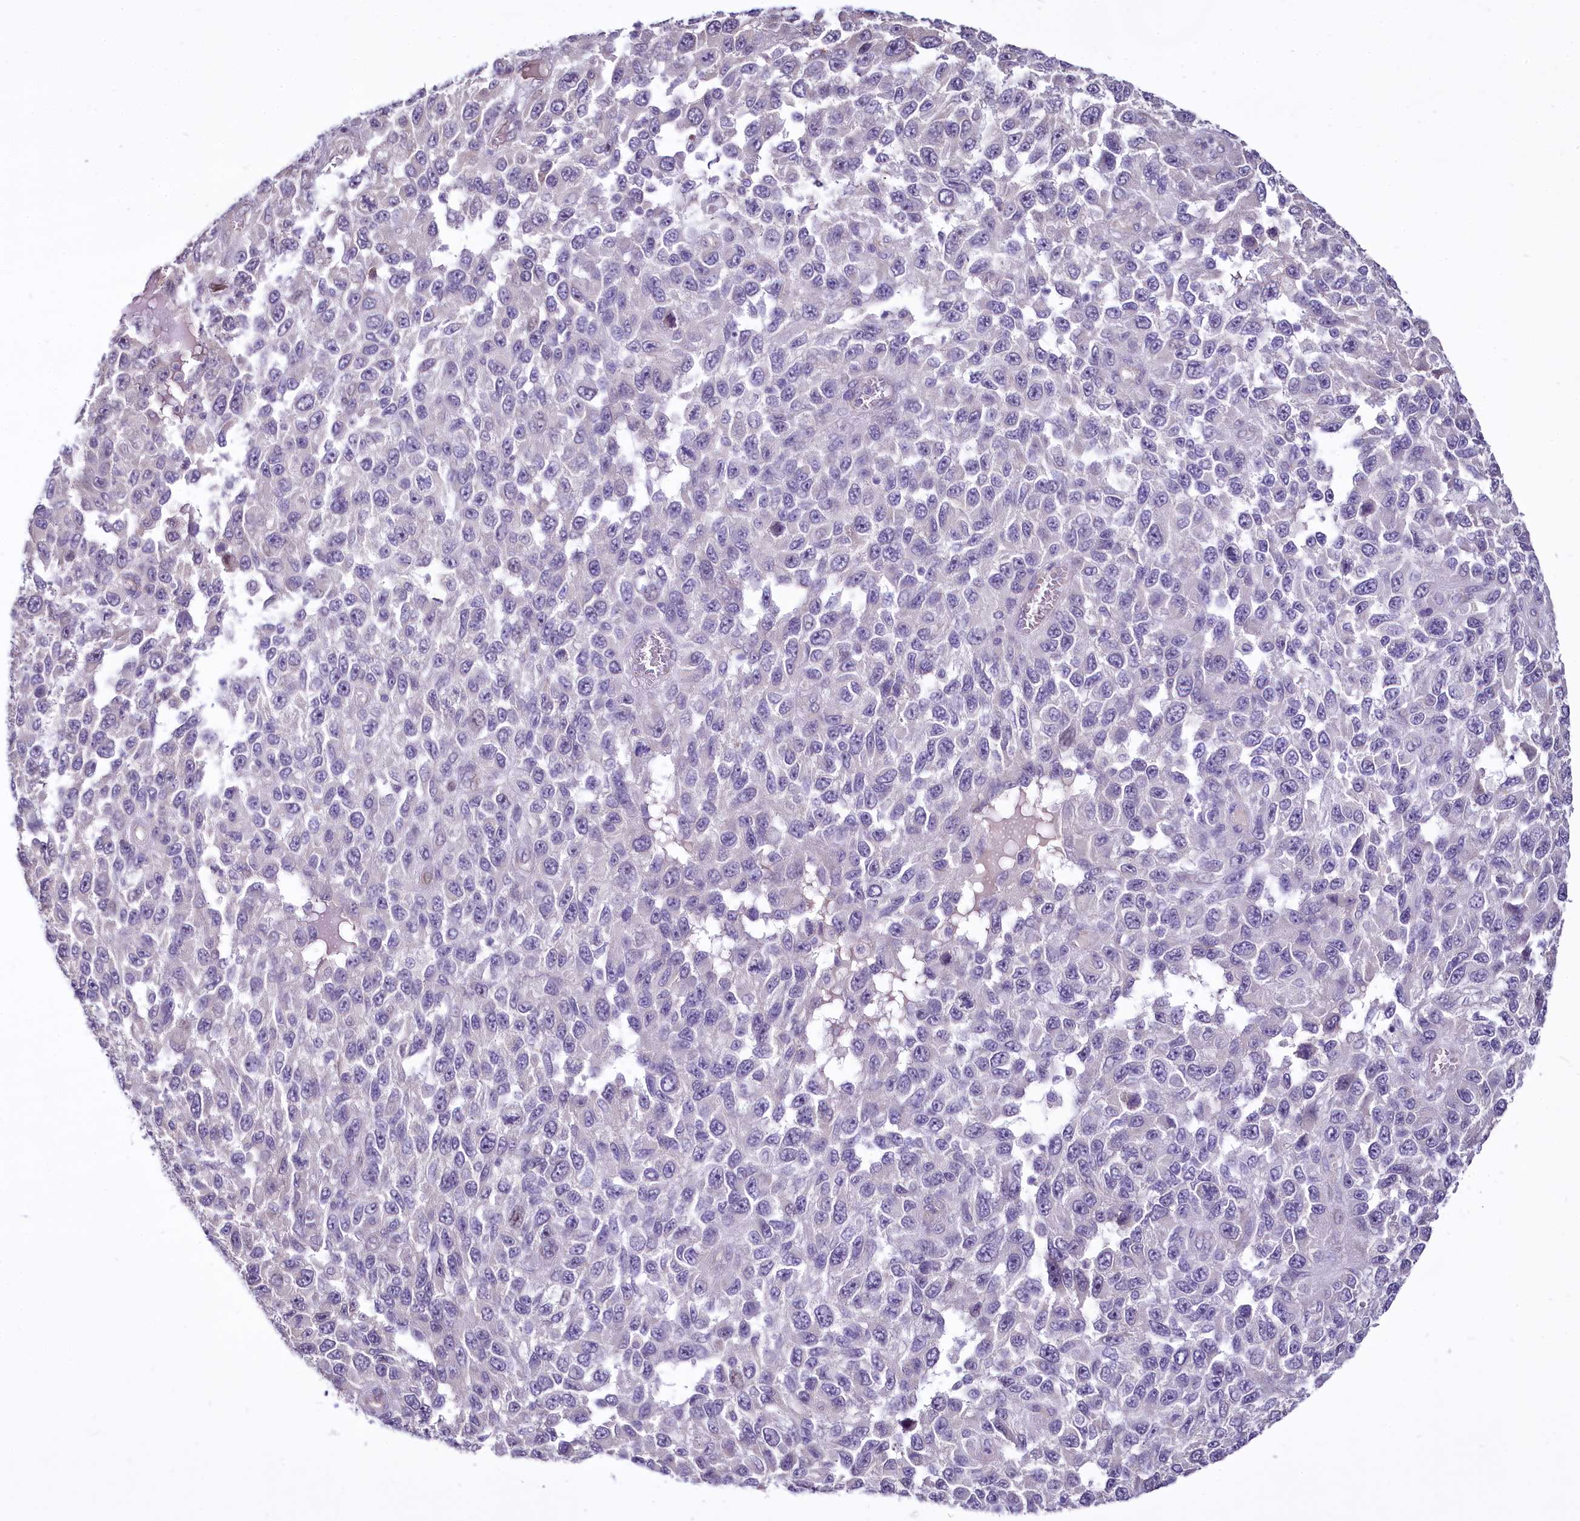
{"staining": {"intensity": "negative", "quantity": "none", "location": "none"}, "tissue": "melanoma", "cell_type": "Tumor cells", "image_type": "cancer", "snomed": [{"axis": "morphology", "description": "Normal tissue, NOS"}, {"axis": "morphology", "description": "Malignant melanoma, NOS"}, {"axis": "topography", "description": "Skin"}], "caption": "High magnification brightfield microscopy of melanoma stained with DAB (3,3'-diaminobenzidine) (brown) and counterstained with hematoxylin (blue): tumor cells show no significant staining.", "gene": "BANK1", "patient": {"sex": "female", "age": 96}}